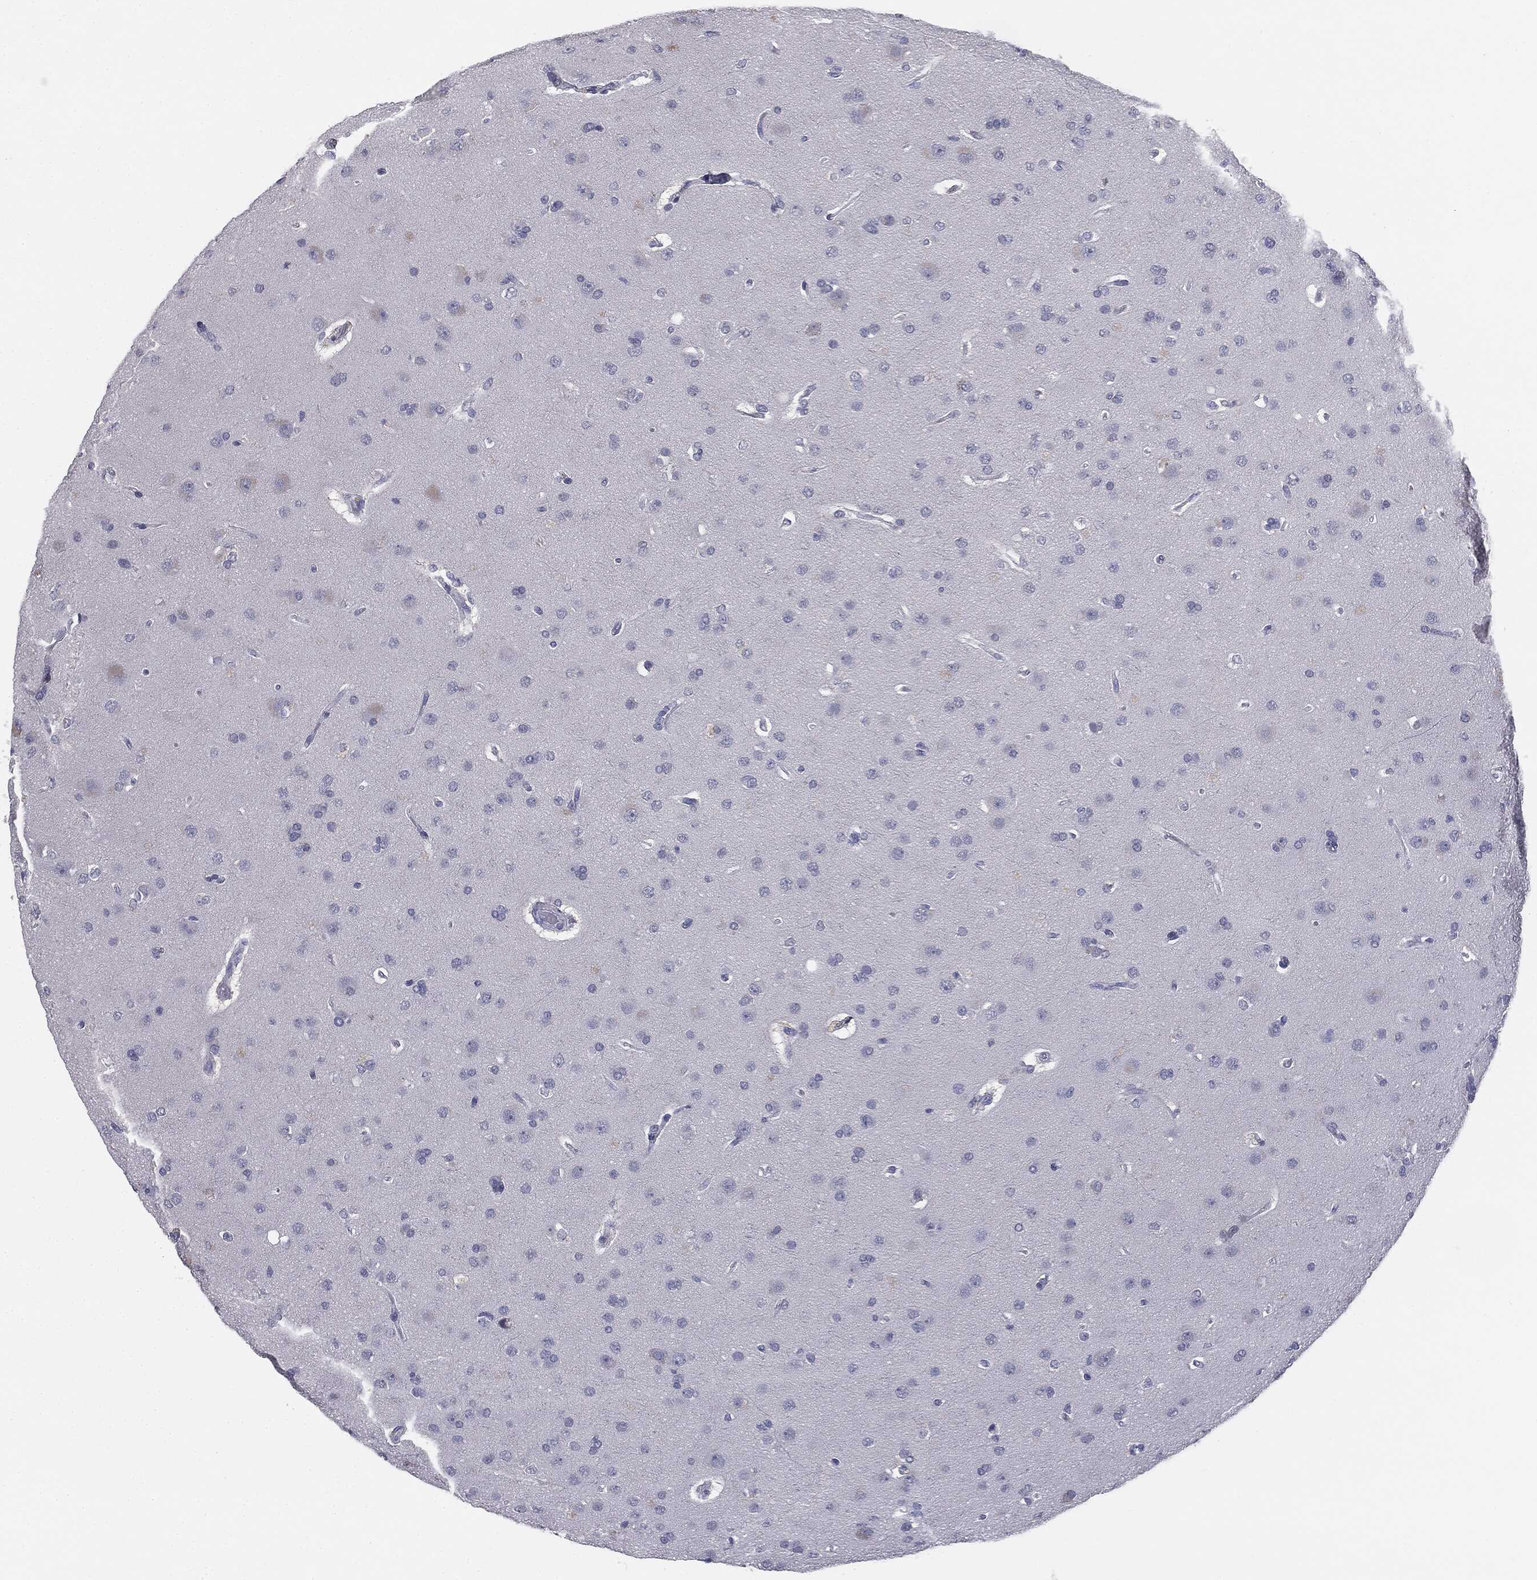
{"staining": {"intensity": "negative", "quantity": "none", "location": "none"}, "tissue": "glioma", "cell_type": "Tumor cells", "image_type": "cancer", "snomed": [{"axis": "morphology", "description": "Glioma, malignant, NOS"}, {"axis": "topography", "description": "Cerebral cortex"}], "caption": "IHC photomicrograph of neoplastic tissue: human malignant glioma stained with DAB displays no significant protein expression in tumor cells. (DAB immunohistochemistry visualized using brightfield microscopy, high magnification).", "gene": "MUC5AC", "patient": {"sex": "male", "age": 58}}